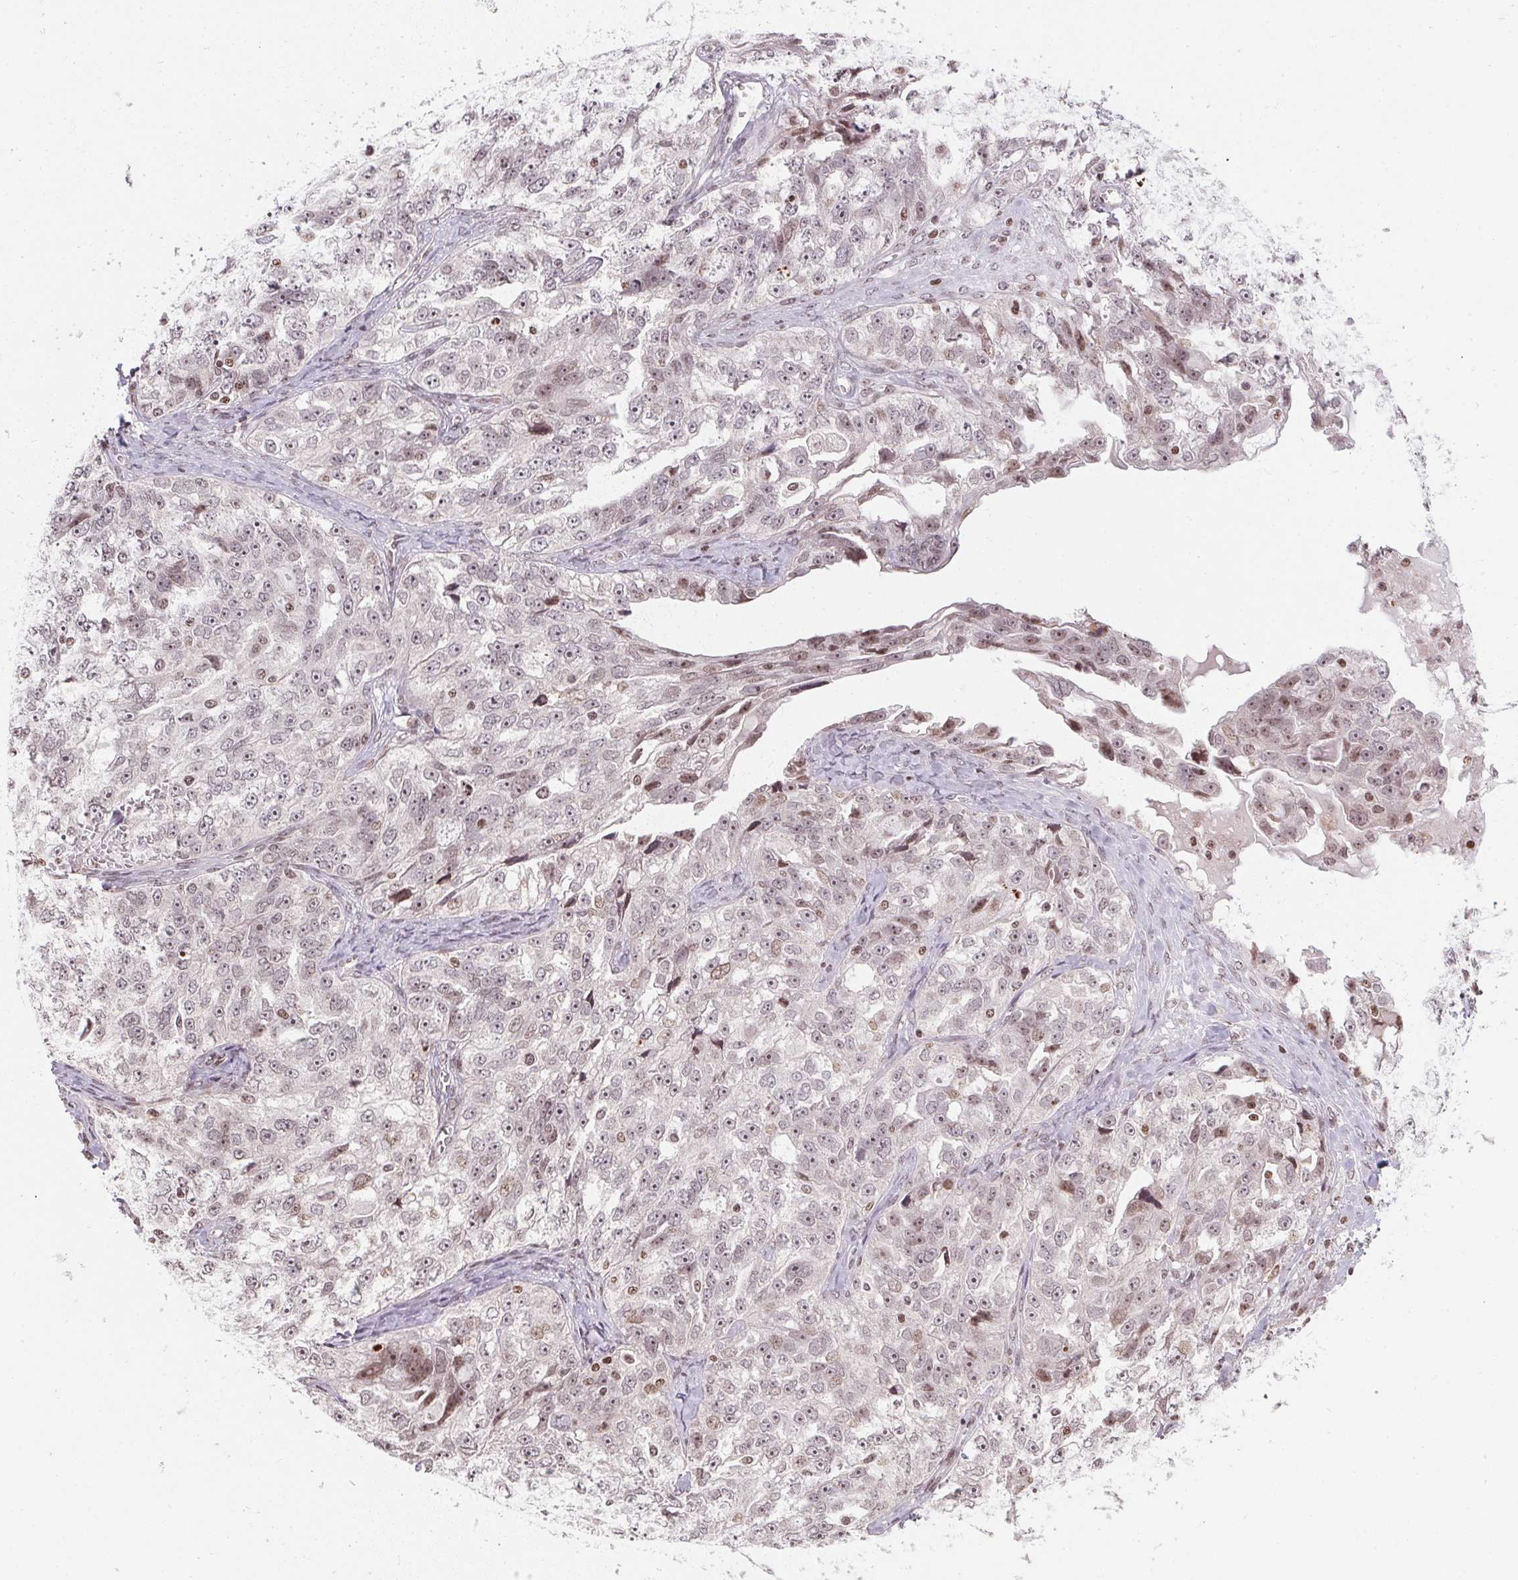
{"staining": {"intensity": "weak", "quantity": "<25%", "location": "nuclear"}, "tissue": "ovarian cancer", "cell_type": "Tumor cells", "image_type": "cancer", "snomed": [{"axis": "morphology", "description": "Cystadenocarcinoma, serous, NOS"}, {"axis": "topography", "description": "Ovary"}], "caption": "An immunohistochemistry photomicrograph of ovarian serous cystadenocarcinoma is shown. There is no staining in tumor cells of ovarian serous cystadenocarcinoma.", "gene": "RNF181", "patient": {"sex": "female", "age": 51}}